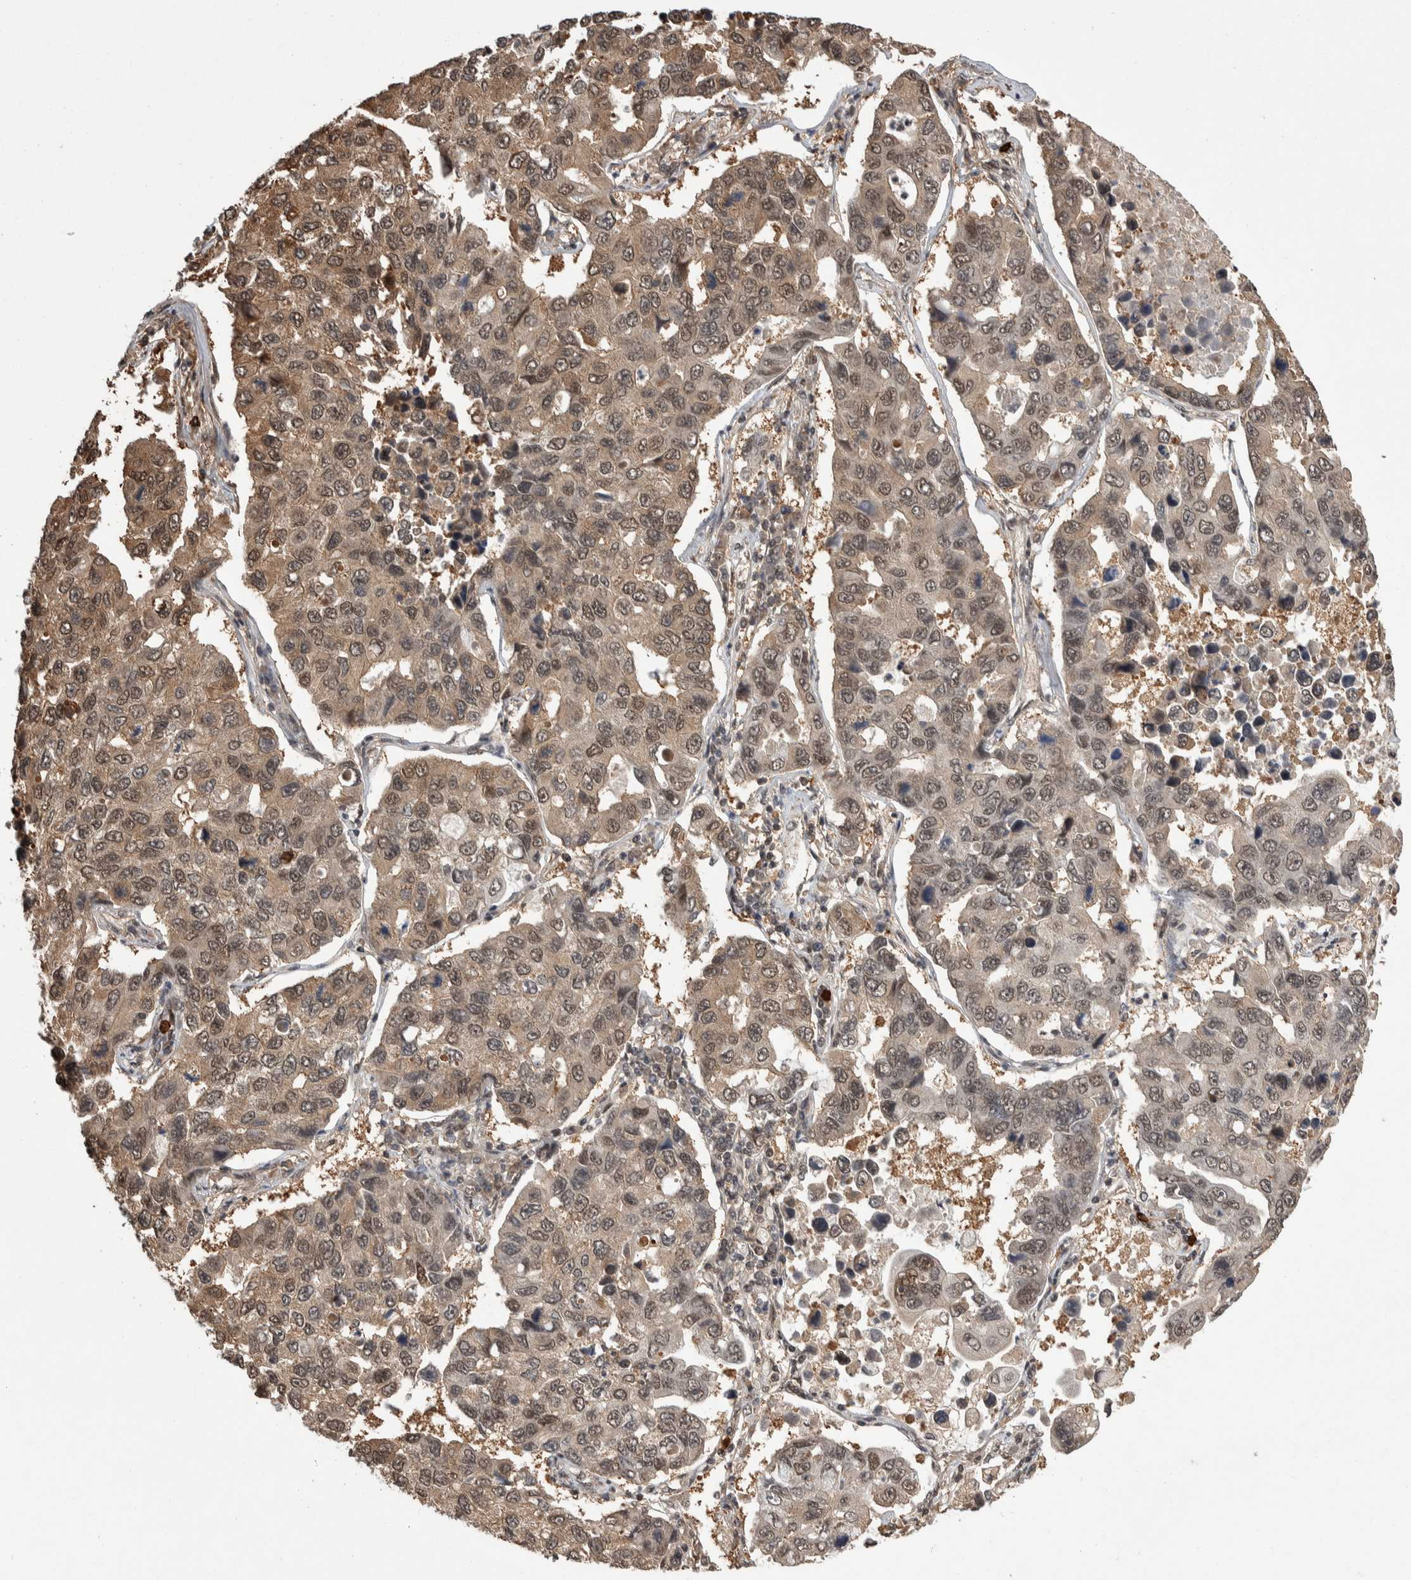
{"staining": {"intensity": "moderate", "quantity": ">75%", "location": "cytoplasmic/membranous,nuclear"}, "tissue": "lung cancer", "cell_type": "Tumor cells", "image_type": "cancer", "snomed": [{"axis": "morphology", "description": "Adenocarcinoma, NOS"}, {"axis": "topography", "description": "Lung"}], "caption": "Protein expression analysis of human adenocarcinoma (lung) reveals moderate cytoplasmic/membranous and nuclear expression in about >75% of tumor cells.", "gene": "ZNF592", "patient": {"sex": "male", "age": 64}}